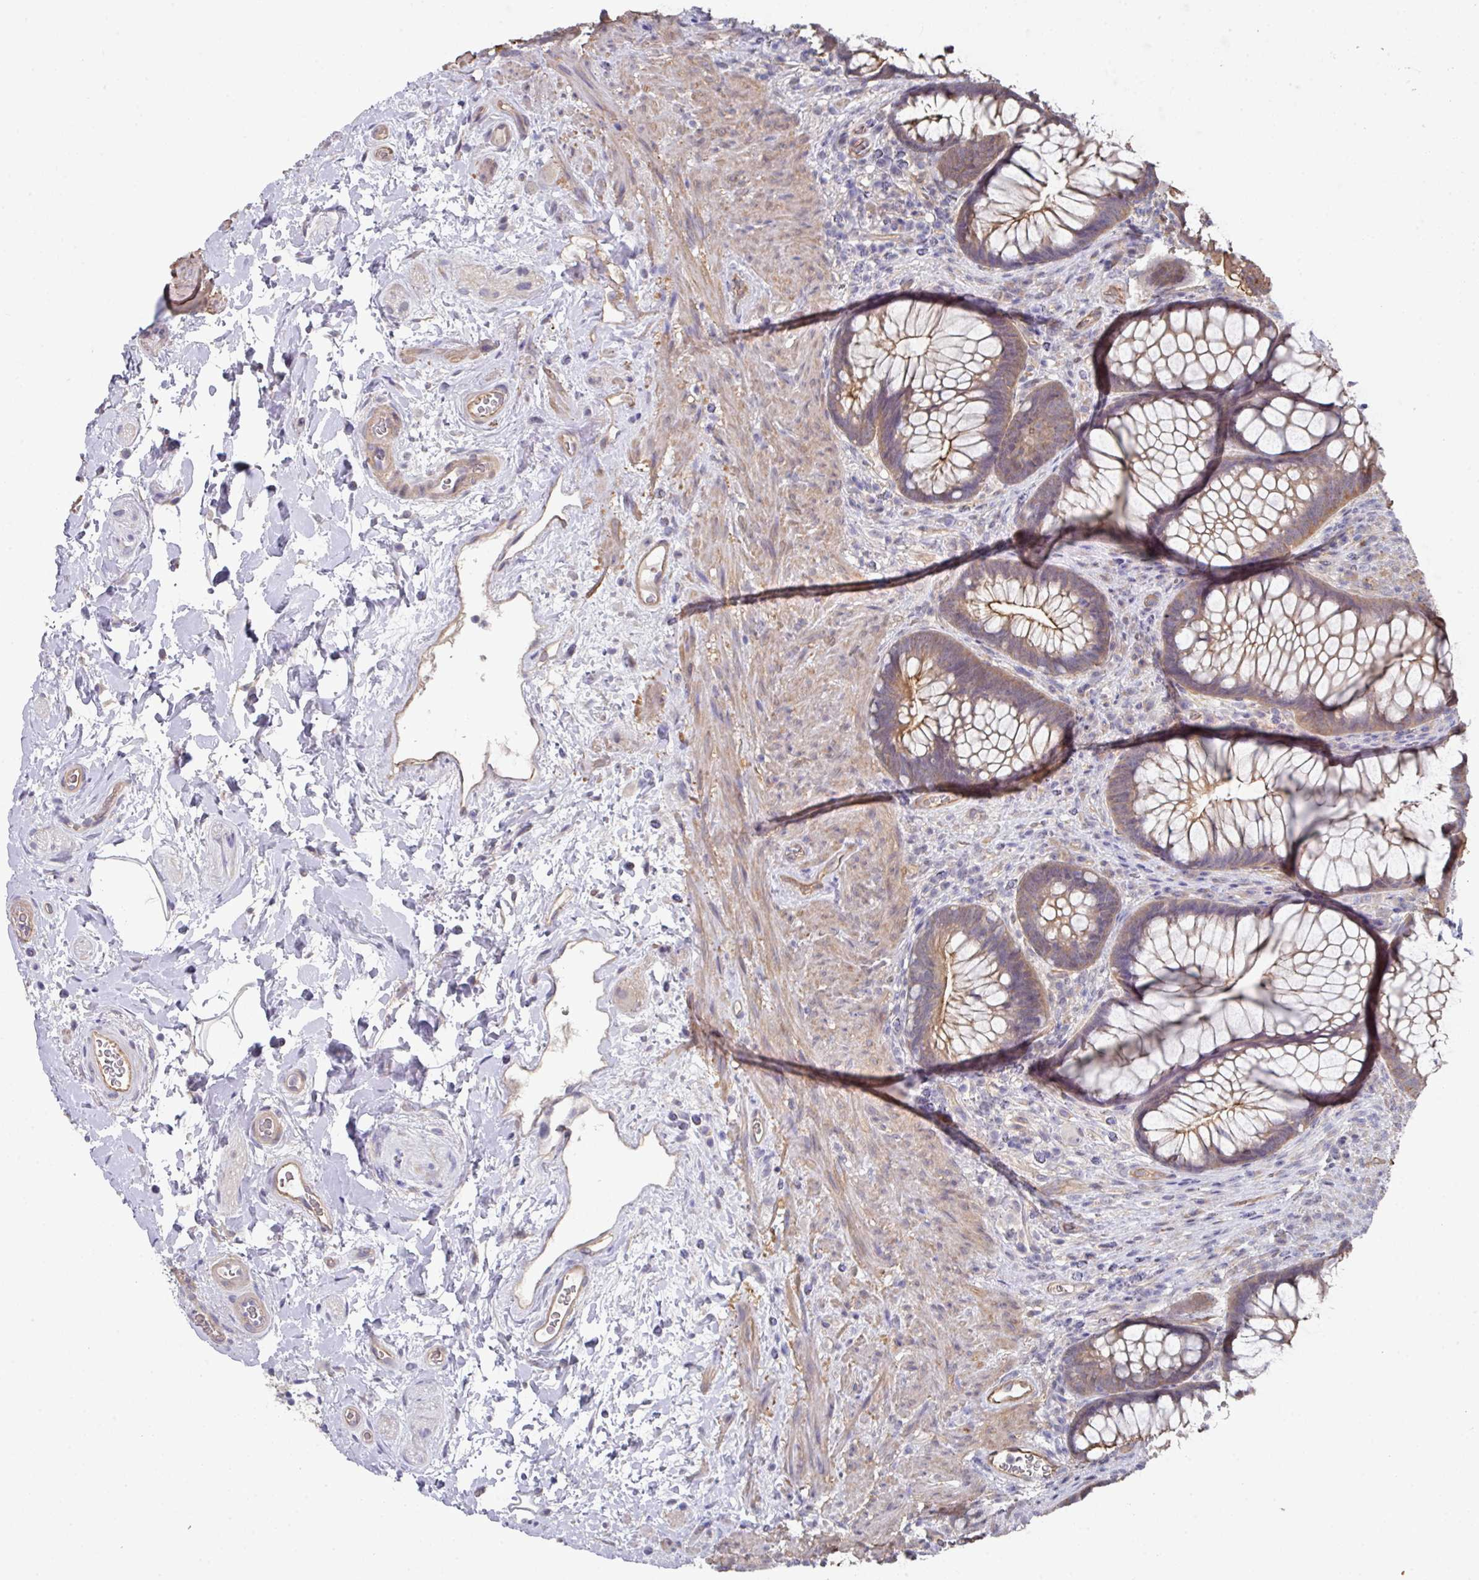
{"staining": {"intensity": "moderate", "quantity": ">75%", "location": "cytoplasmic/membranous"}, "tissue": "rectum", "cell_type": "Glandular cells", "image_type": "normal", "snomed": [{"axis": "morphology", "description": "Normal tissue, NOS"}, {"axis": "topography", "description": "Rectum"}], "caption": "Brown immunohistochemical staining in unremarkable human rectum displays moderate cytoplasmic/membranous positivity in about >75% of glandular cells.", "gene": "PRR5", "patient": {"sex": "male", "age": 53}}